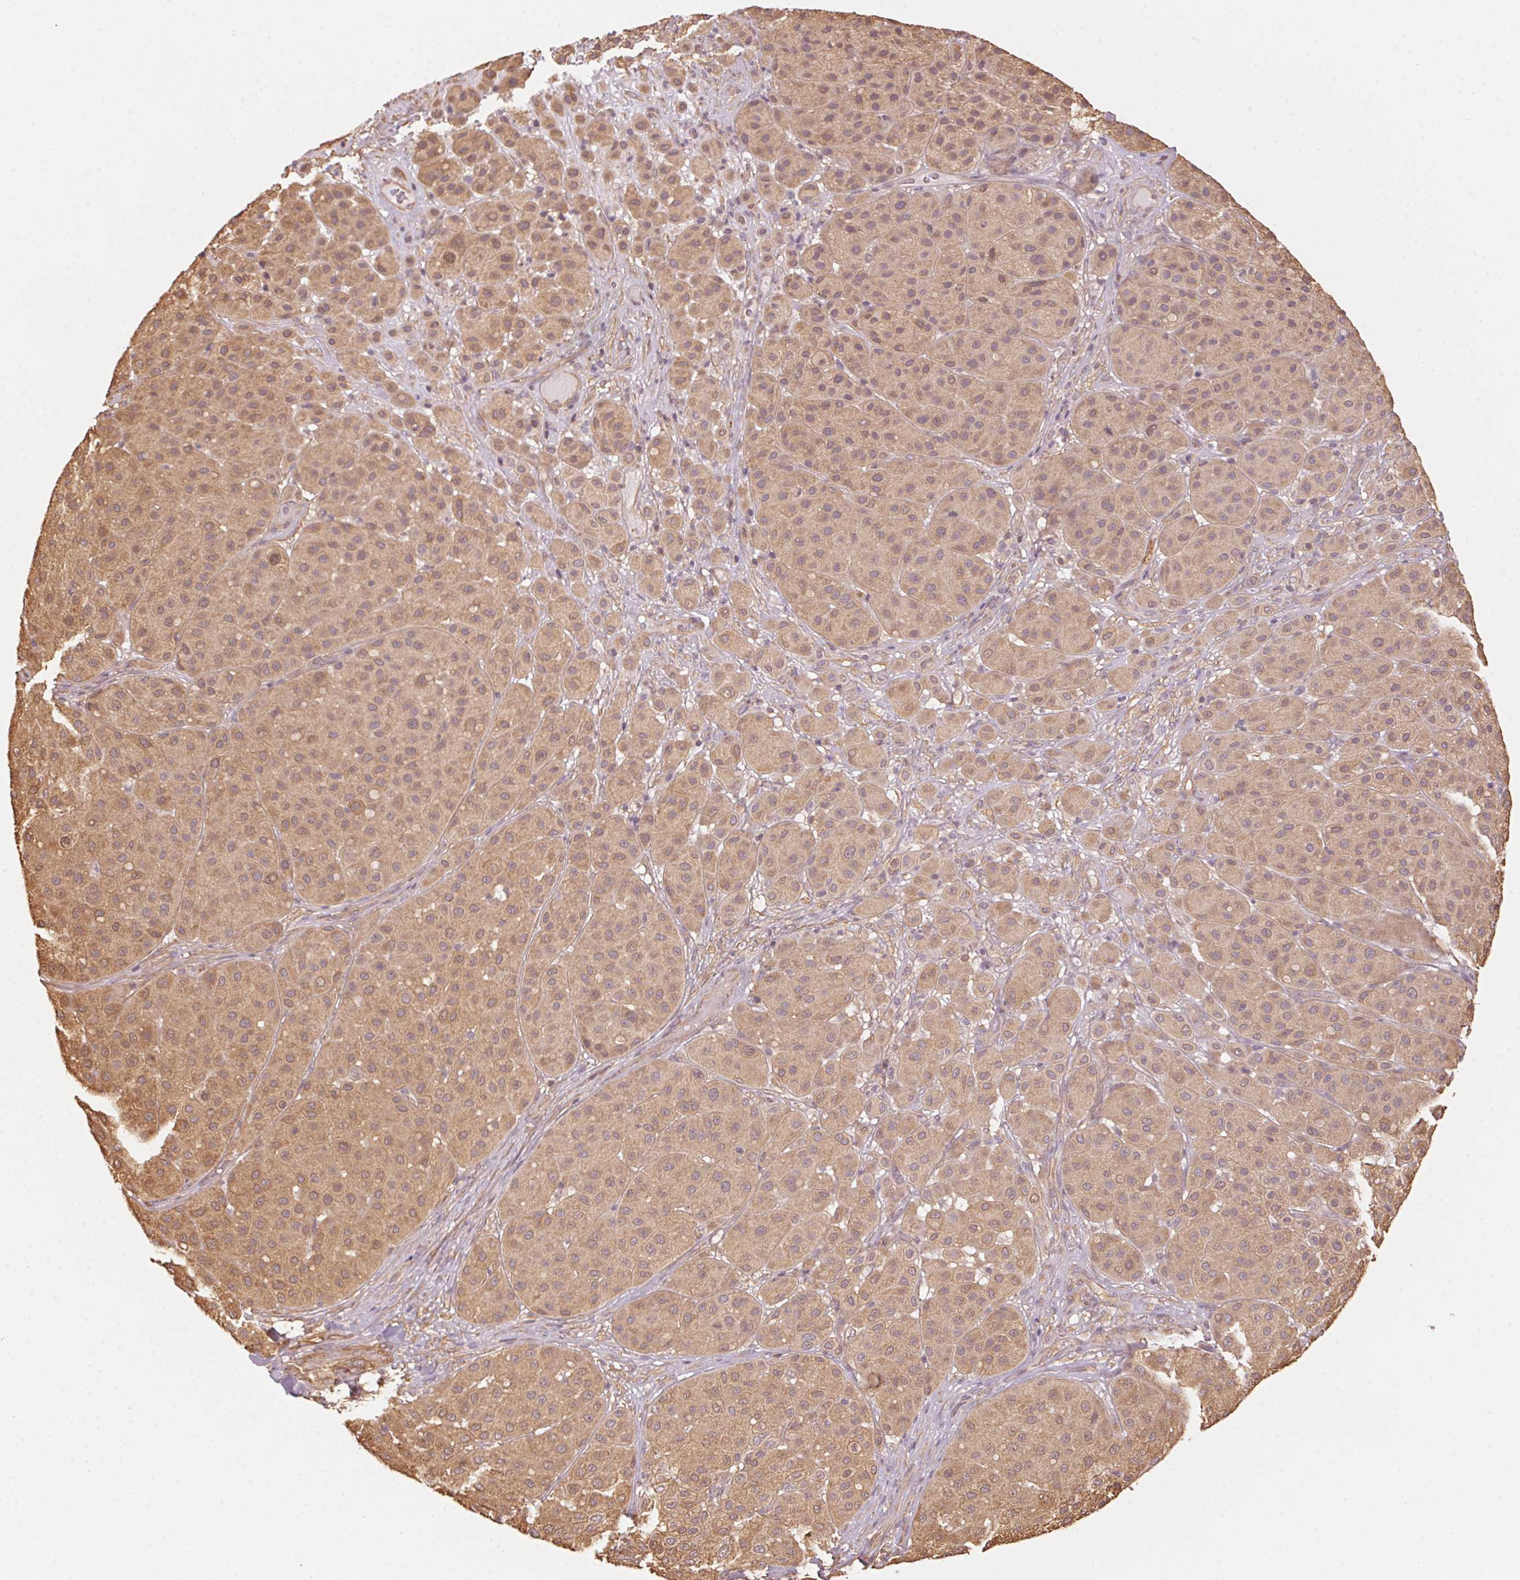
{"staining": {"intensity": "weak", "quantity": ">75%", "location": "cytoplasmic/membranous"}, "tissue": "melanoma", "cell_type": "Tumor cells", "image_type": "cancer", "snomed": [{"axis": "morphology", "description": "Malignant melanoma, Metastatic site"}, {"axis": "topography", "description": "Smooth muscle"}], "caption": "Tumor cells demonstrate low levels of weak cytoplasmic/membranous positivity in about >75% of cells in human melanoma.", "gene": "QDPR", "patient": {"sex": "male", "age": 41}}